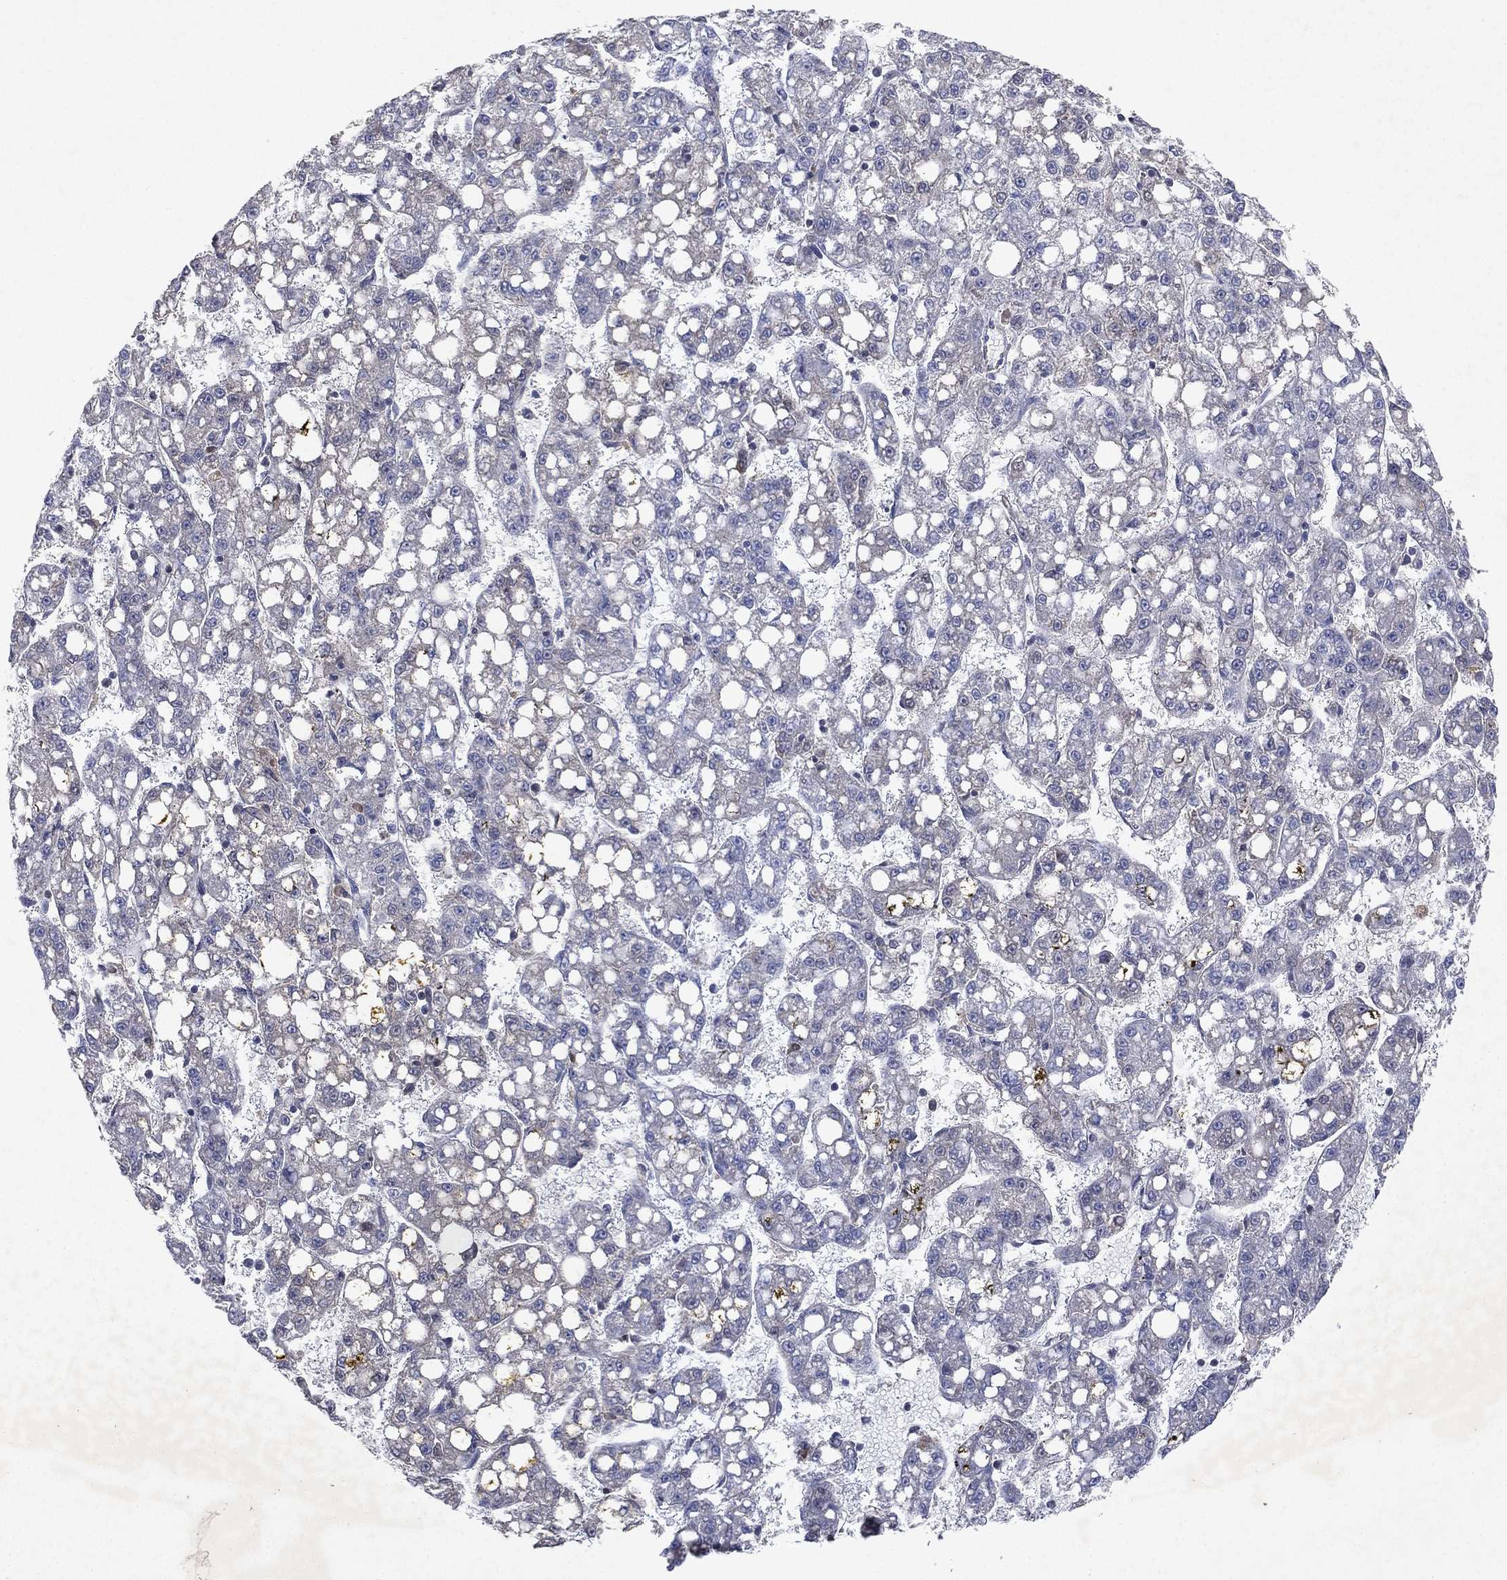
{"staining": {"intensity": "negative", "quantity": "none", "location": "none"}, "tissue": "liver cancer", "cell_type": "Tumor cells", "image_type": "cancer", "snomed": [{"axis": "morphology", "description": "Carcinoma, Hepatocellular, NOS"}, {"axis": "topography", "description": "Liver"}], "caption": "There is no significant positivity in tumor cells of hepatocellular carcinoma (liver).", "gene": "FLI1", "patient": {"sex": "female", "age": 65}}